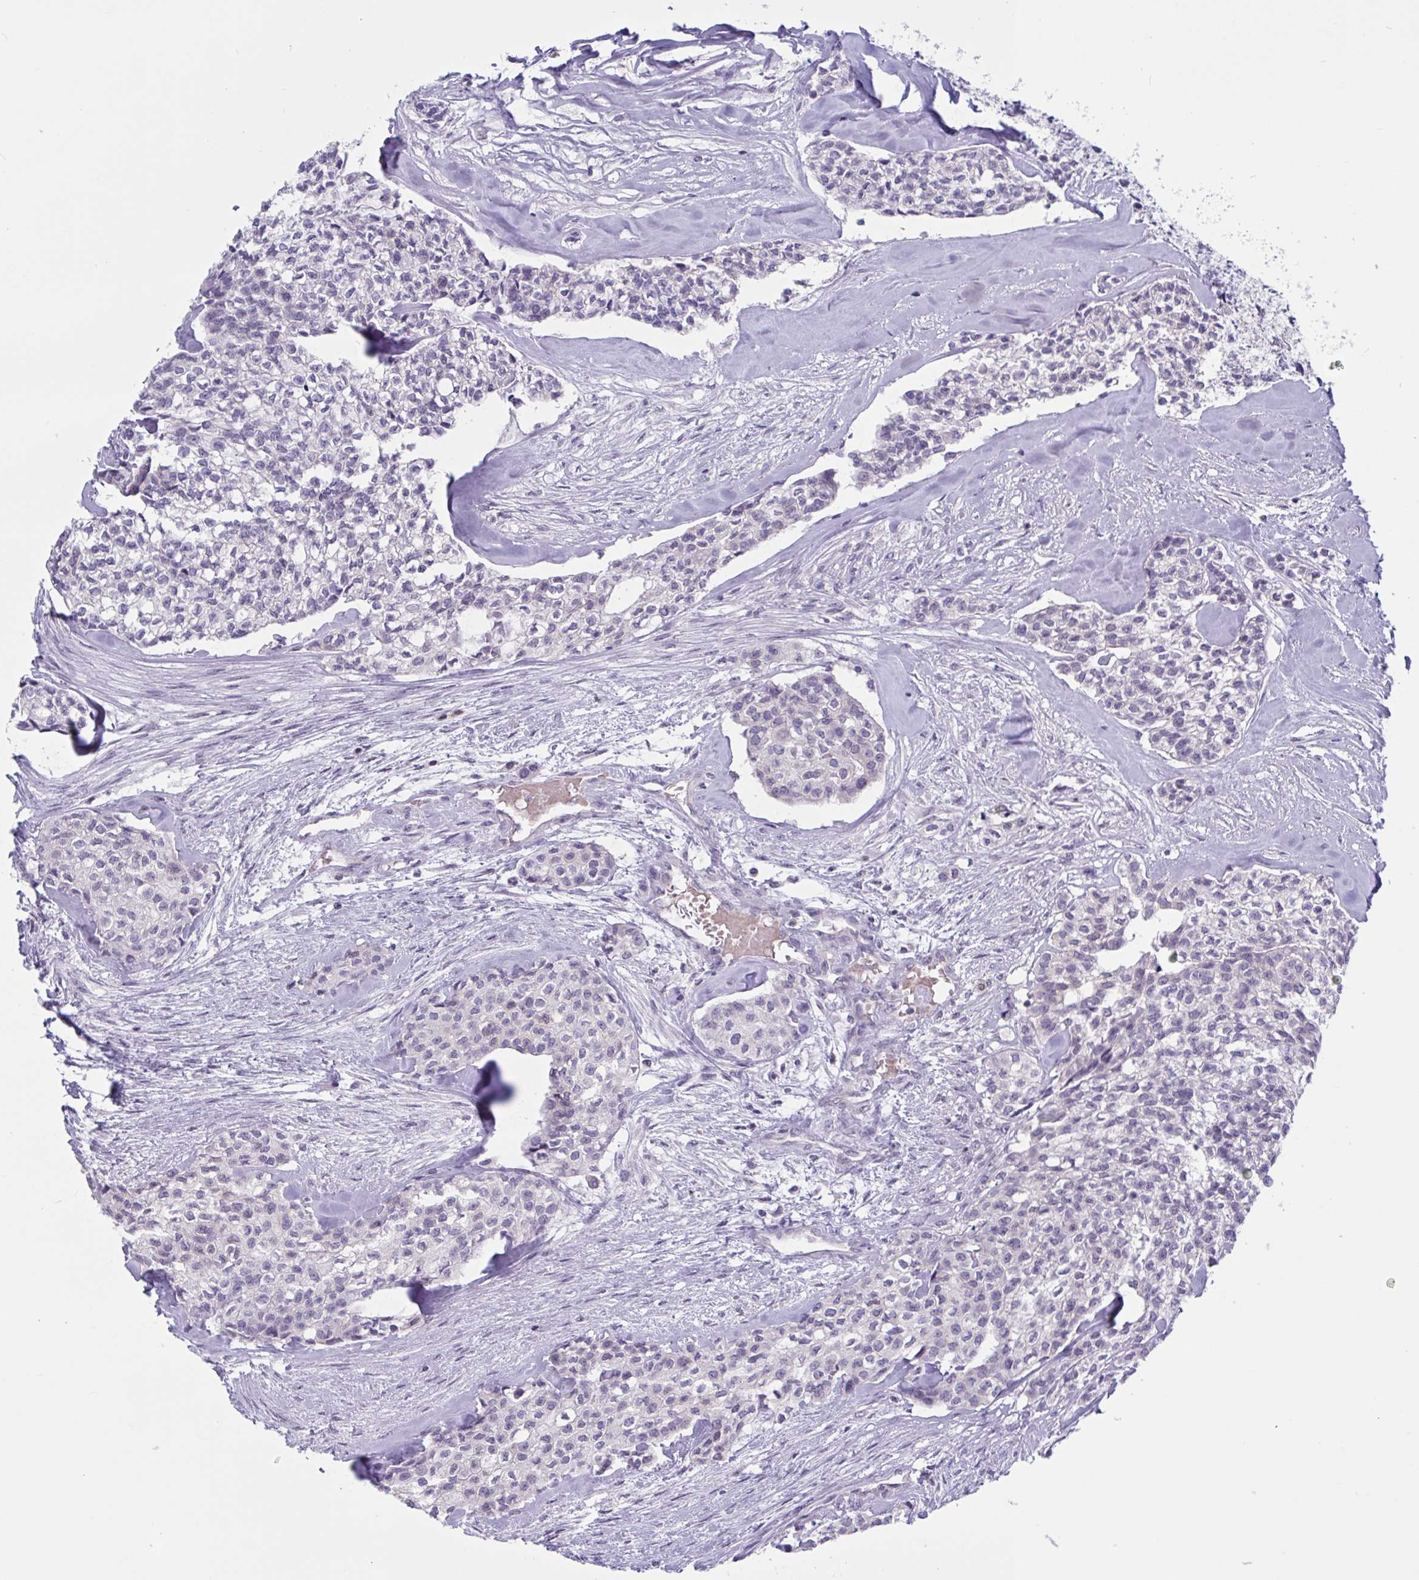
{"staining": {"intensity": "negative", "quantity": "none", "location": "none"}, "tissue": "head and neck cancer", "cell_type": "Tumor cells", "image_type": "cancer", "snomed": [{"axis": "morphology", "description": "Adenocarcinoma, NOS"}, {"axis": "topography", "description": "Head-Neck"}], "caption": "The image displays no significant expression in tumor cells of head and neck cancer (adenocarcinoma). (Stains: DAB (3,3'-diaminobenzidine) immunohistochemistry with hematoxylin counter stain, Microscopy: brightfield microscopy at high magnification).", "gene": "TANK", "patient": {"sex": "male", "age": 81}}